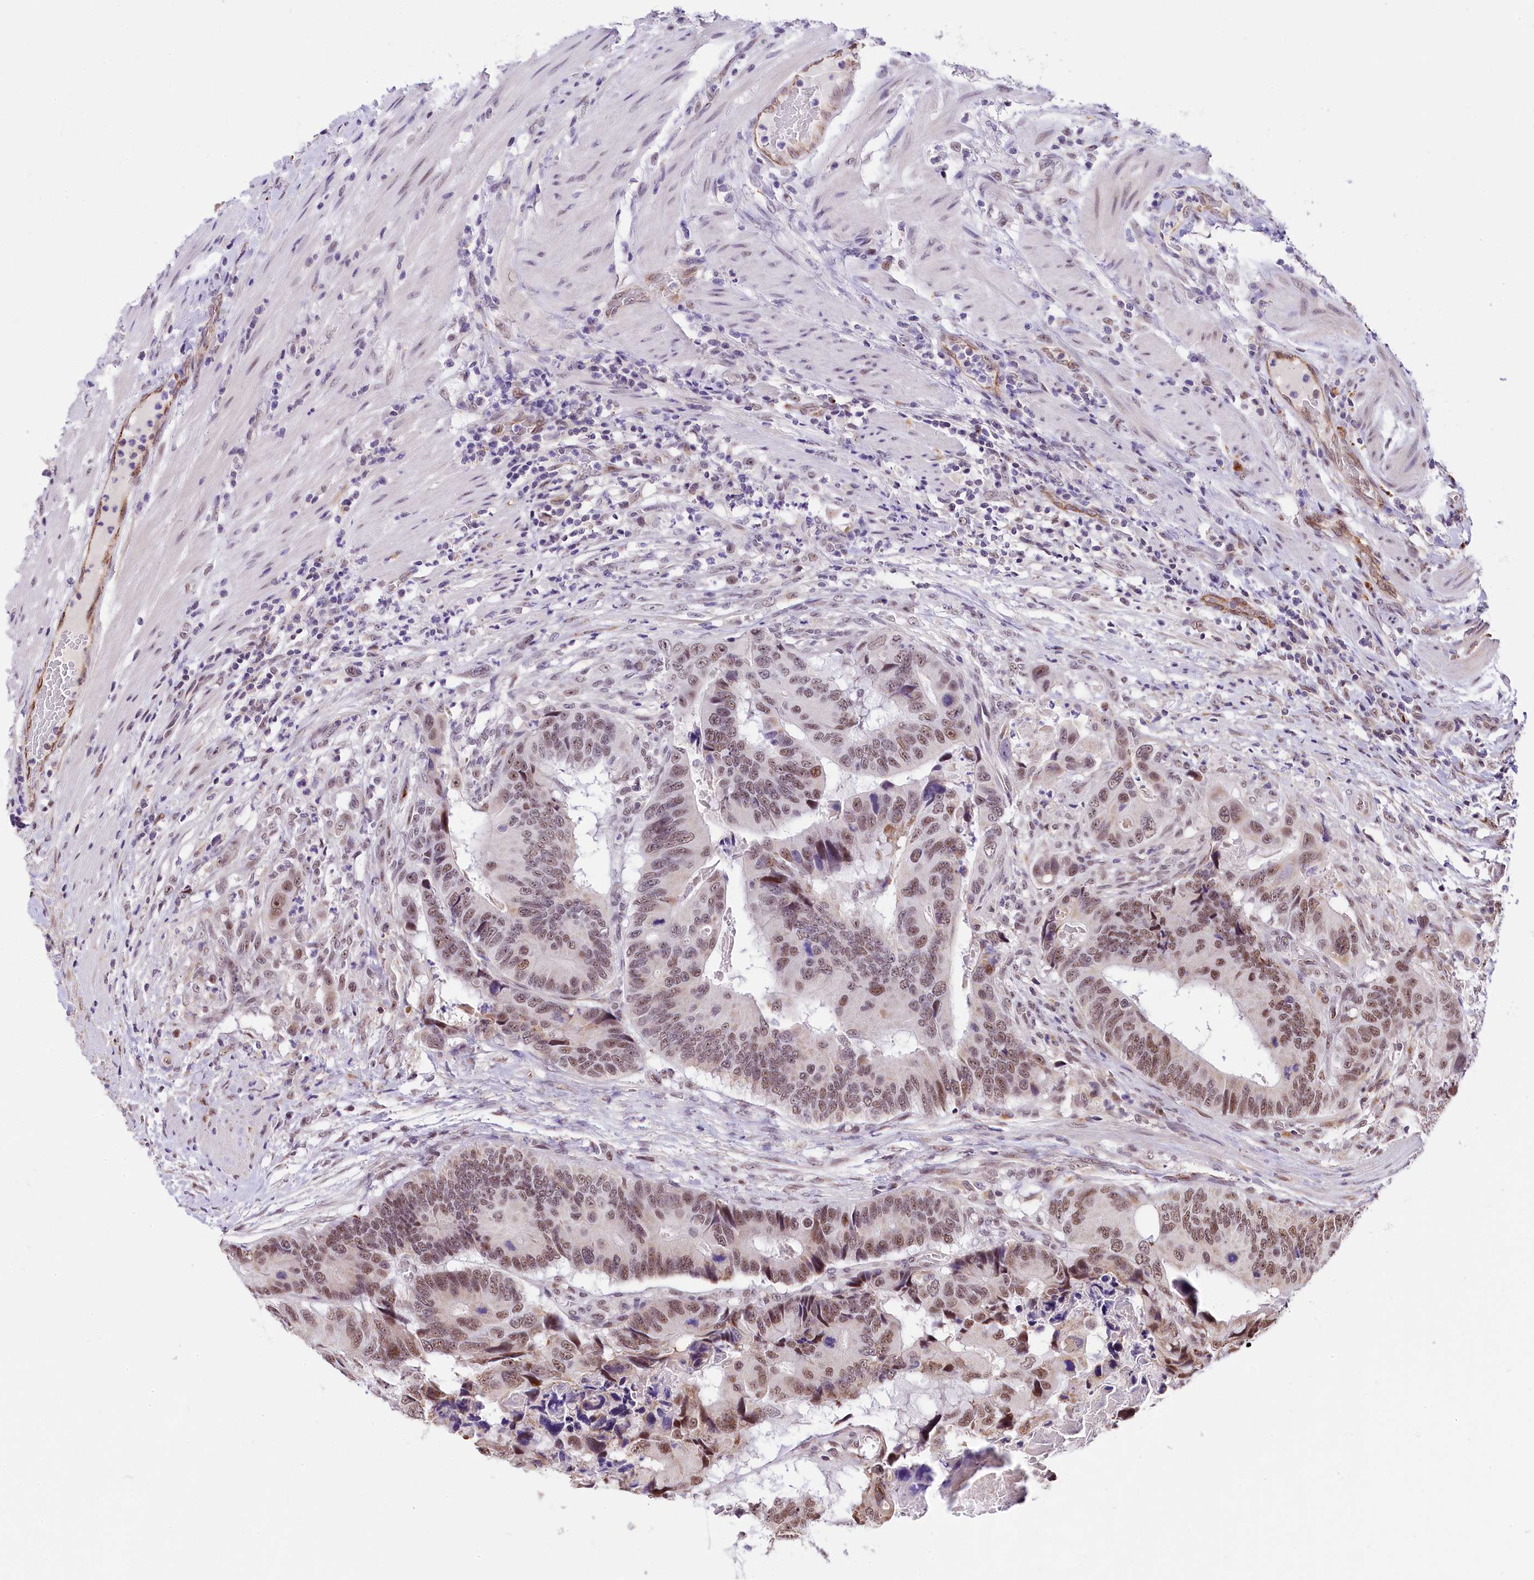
{"staining": {"intensity": "weak", "quantity": ">75%", "location": "nuclear"}, "tissue": "colorectal cancer", "cell_type": "Tumor cells", "image_type": "cancer", "snomed": [{"axis": "morphology", "description": "Adenocarcinoma, NOS"}, {"axis": "topography", "description": "Colon"}], "caption": "Human colorectal cancer (adenocarcinoma) stained with a brown dye demonstrates weak nuclear positive positivity in about >75% of tumor cells.", "gene": "MRPL54", "patient": {"sex": "male", "age": 84}}